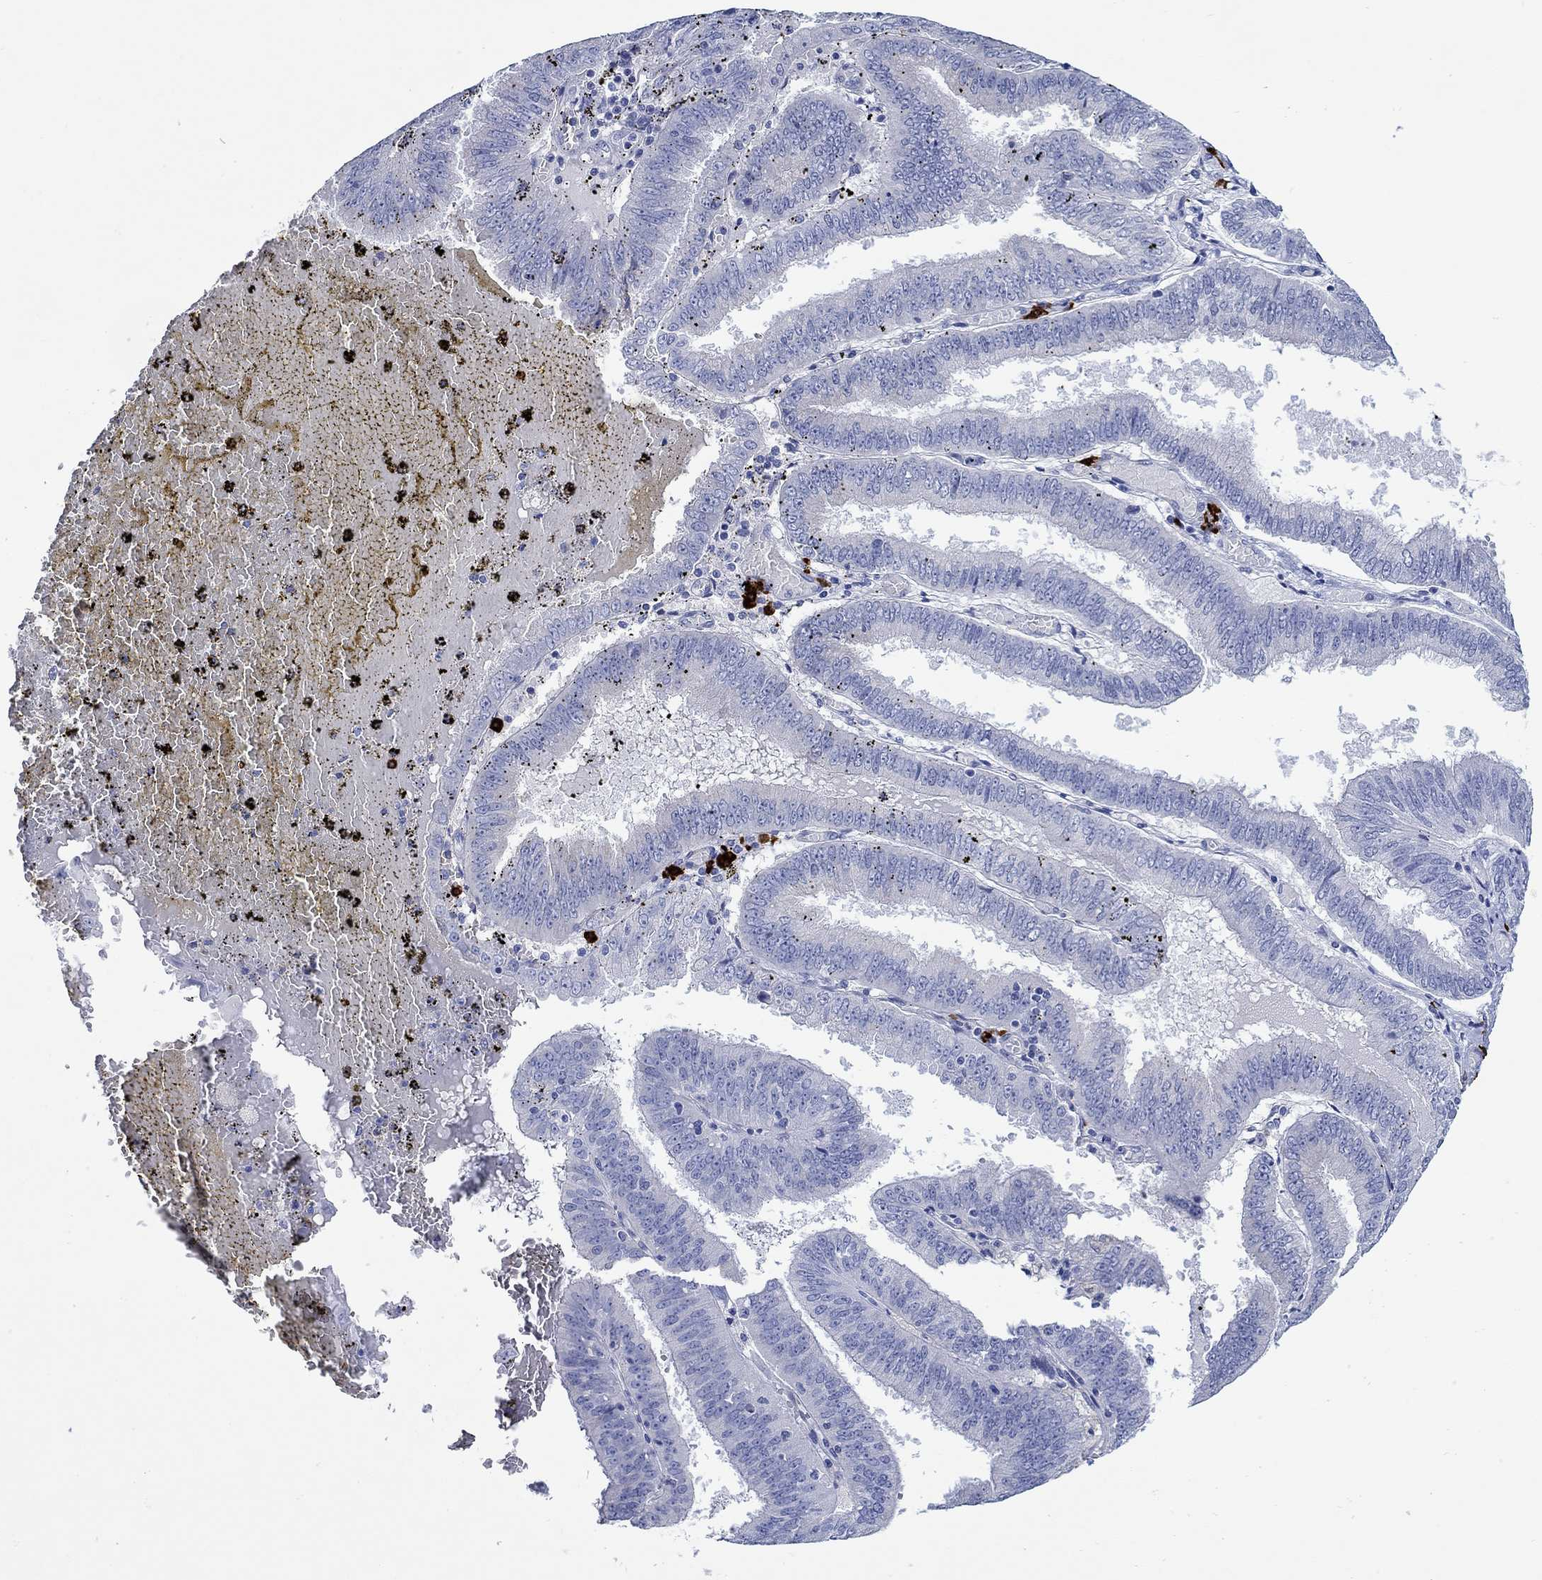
{"staining": {"intensity": "negative", "quantity": "none", "location": "none"}, "tissue": "endometrial cancer", "cell_type": "Tumor cells", "image_type": "cancer", "snomed": [{"axis": "morphology", "description": "Adenocarcinoma, NOS"}, {"axis": "topography", "description": "Endometrium"}], "caption": "Immunohistochemistry (IHC) micrograph of neoplastic tissue: adenocarcinoma (endometrial) stained with DAB shows no significant protein expression in tumor cells.", "gene": "P2RY6", "patient": {"sex": "female", "age": 66}}